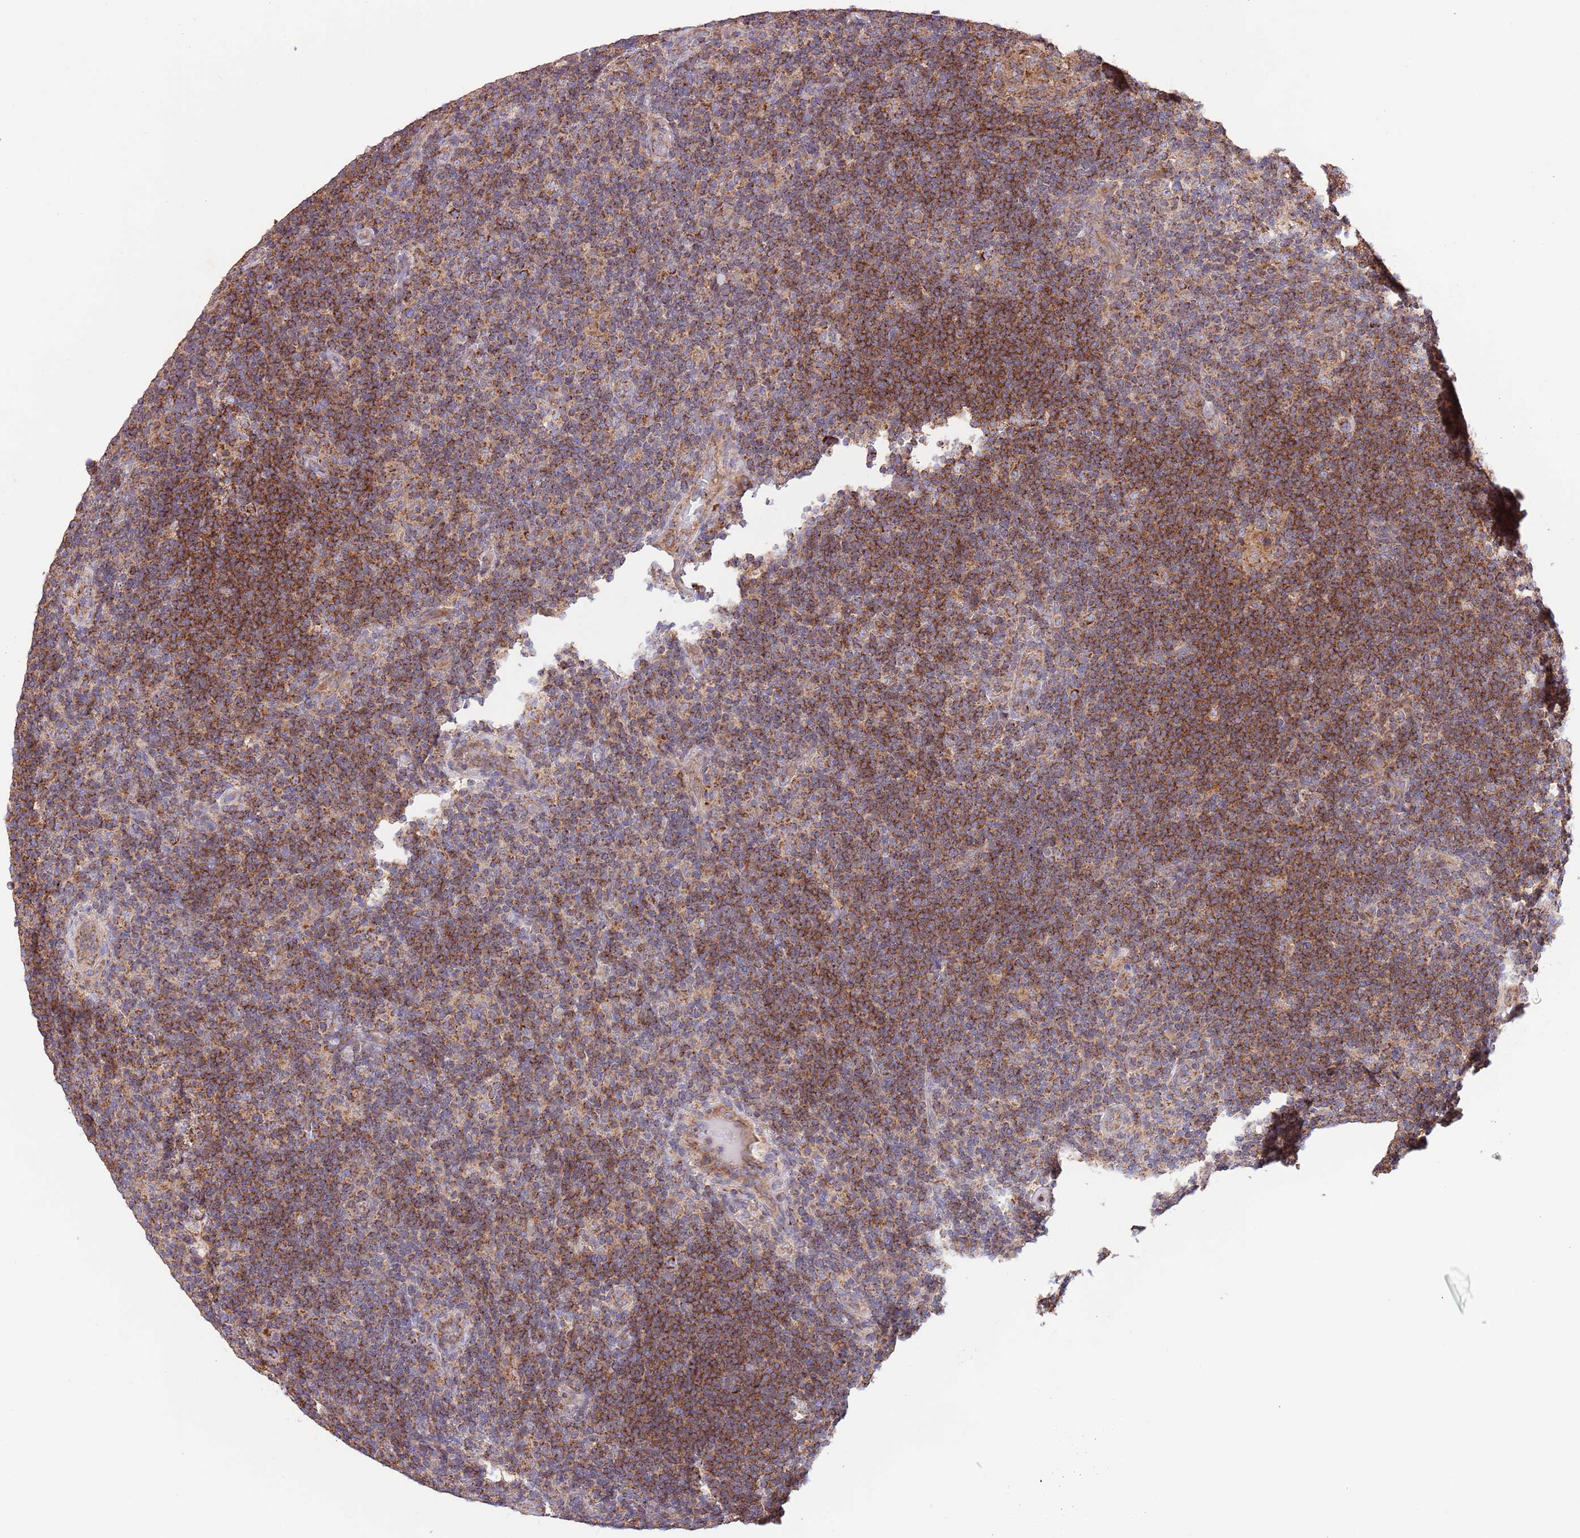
{"staining": {"intensity": "moderate", "quantity": ">75%", "location": "cytoplasmic/membranous"}, "tissue": "lymphoma", "cell_type": "Tumor cells", "image_type": "cancer", "snomed": [{"axis": "morphology", "description": "Hodgkin's disease, NOS"}, {"axis": "topography", "description": "Lymph node"}], "caption": "Lymphoma was stained to show a protein in brown. There is medium levels of moderate cytoplasmic/membranous positivity in approximately >75% of tumor cells.", "gene": "DNAJA3", "patient": {"sex": "female", "age": 57}}